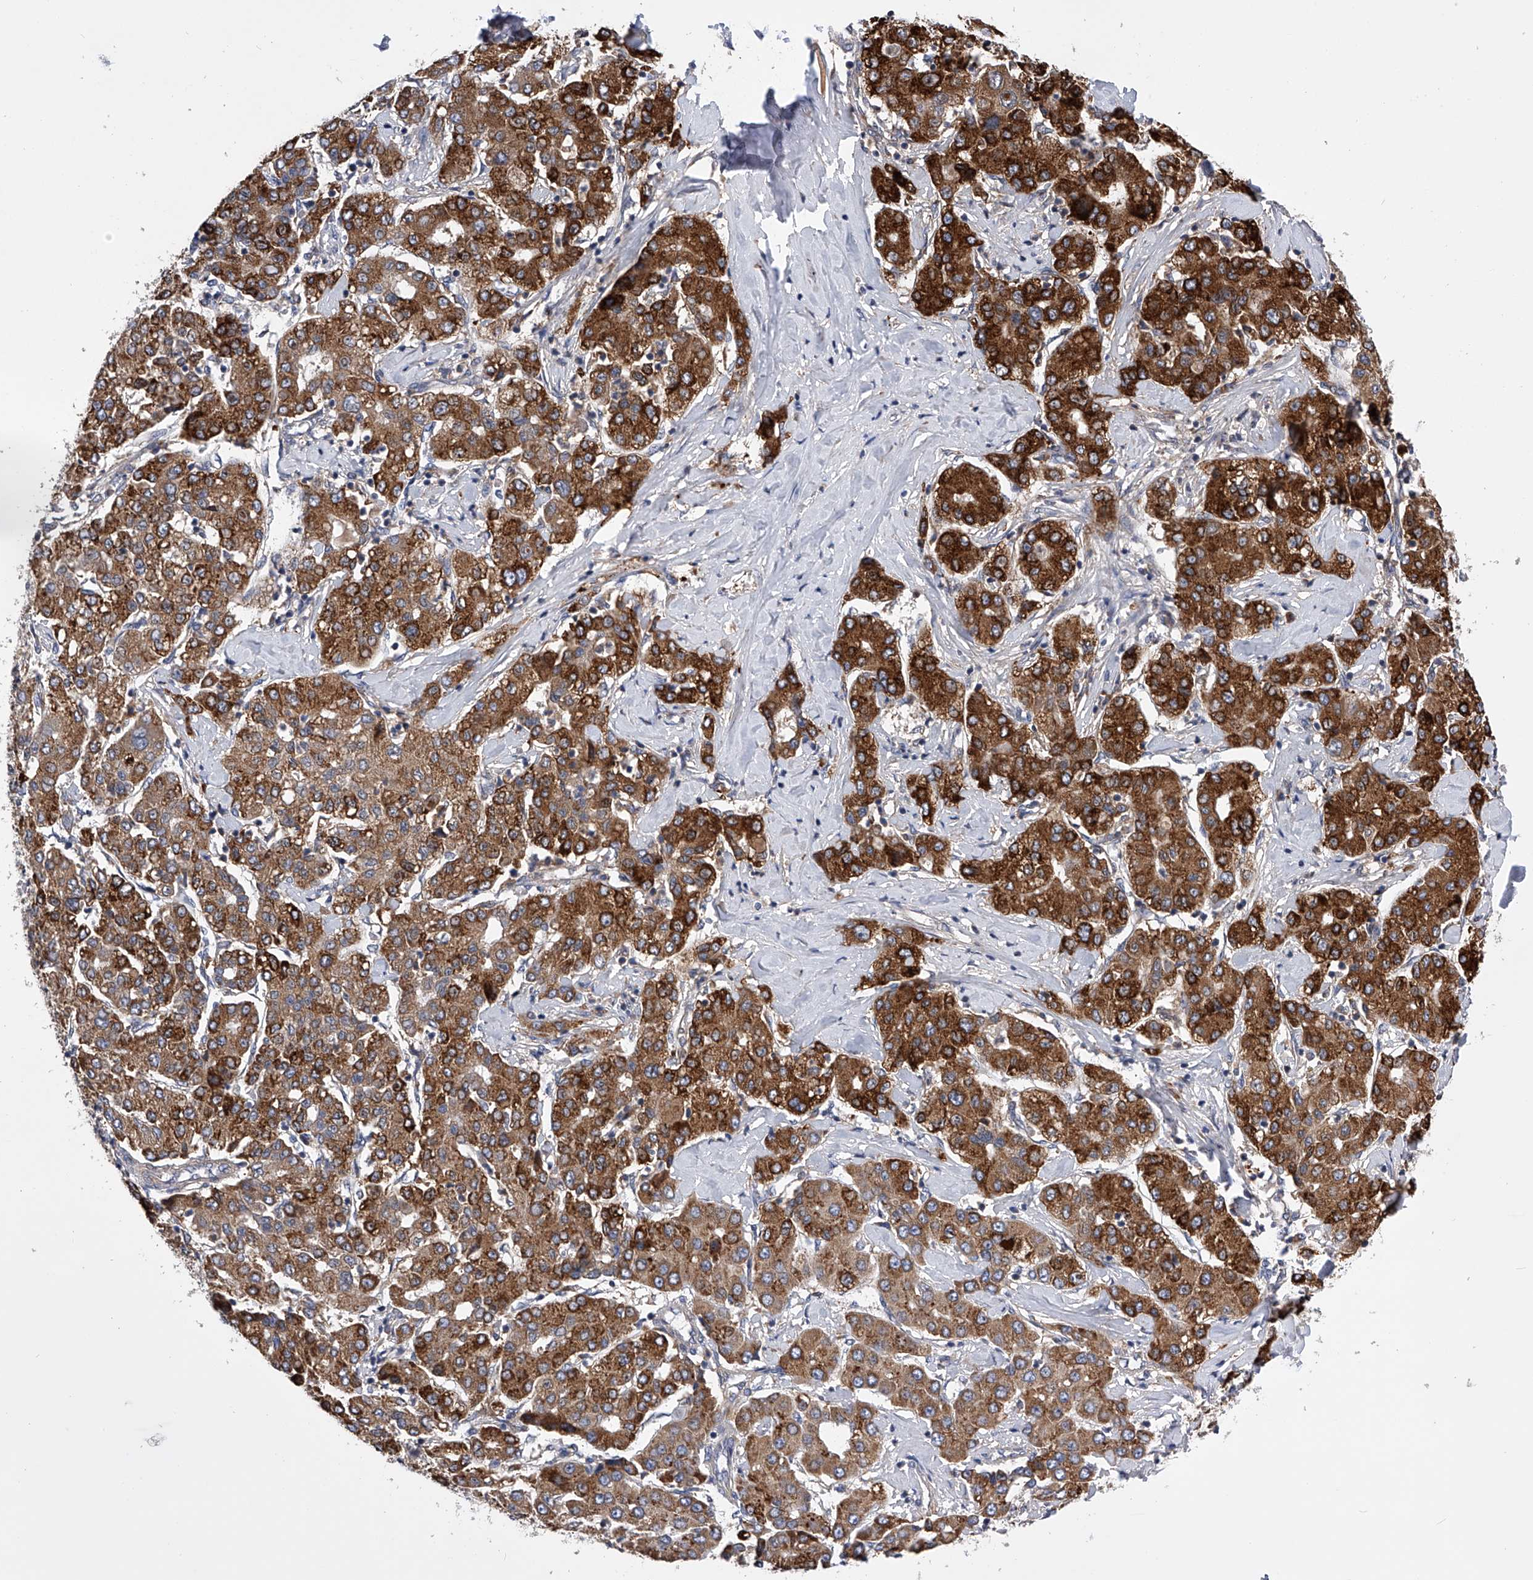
{"staining": {"intensity": "strong", "quantity": ">75%", "location": "cytoplasmic/membranous"}, "tissue": "liver cancer", "cell_type": "Tumor cells", "image_type": "cancer", "snomed": [{"axis": "morphology", "description": "Carcinoma, Hepatocellular, NOS"}, {"axis": "topography", "description": "Liver"}], "caption": "Brown immunohistochemical staining in liver hepatocellular carcinoma demonstrates strong cytoplasmic/membranous expression in about >75% of tumor cells.", "gene": "SPOCK1", "patient": {"sex": "male", "age": 65}}